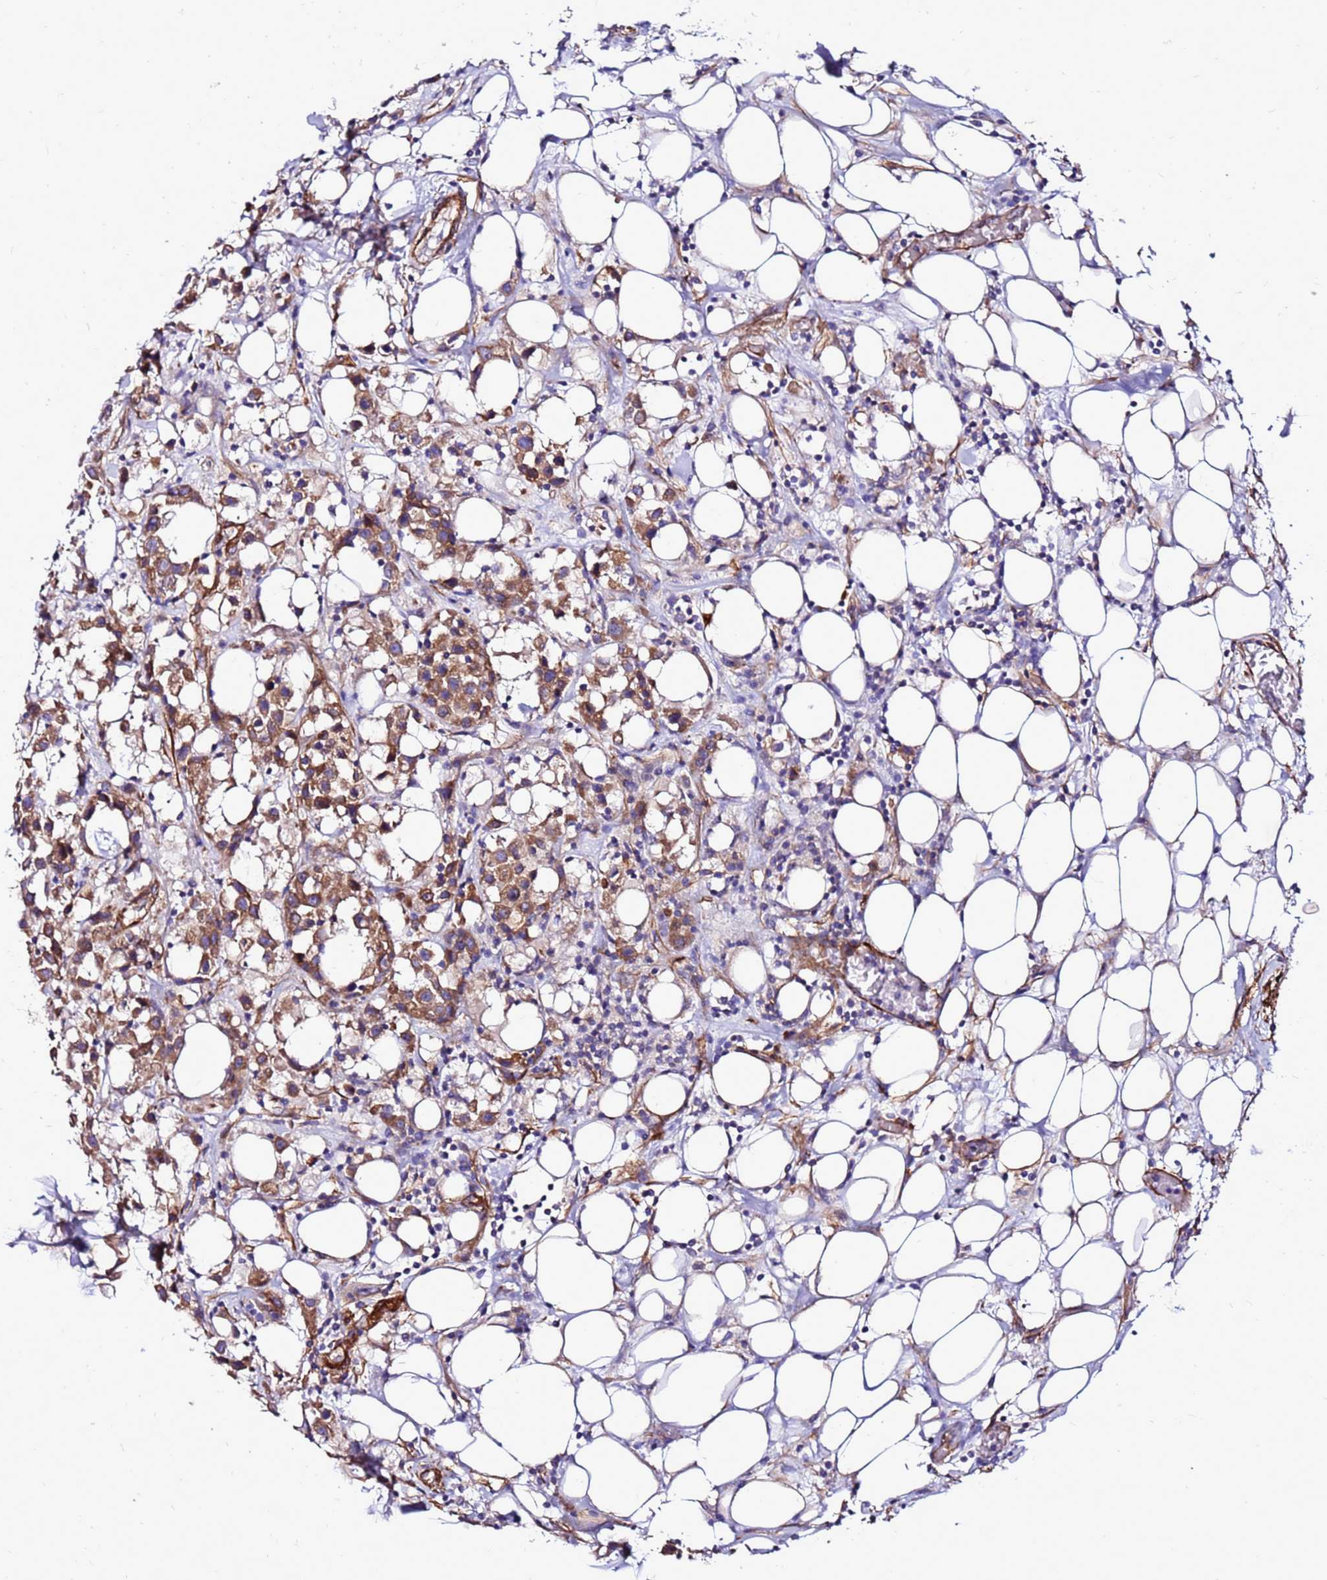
{"staining": {"intensity": "strong", "quantity": ">75%", "location": "cytoplasmic/membranous"}, "tissue": "breast cancer", "cell_type": "Tumor cells", "image_type": "cancer", "snomed": [{"axis": "morphology", "description": "Duct carcinoma"}, {"axis": "topography", "description": "Breast"}], "caption": "This histopathology image displays immunohistochemistry (IHC) staining of breast cancer (infiltrating ductal carcinoma), with high strong cytoplasmic/membranous expression in approximately >75% of tumor cells.", "gene": "EI24", "patient": {"sex": "female", "age": 61}}